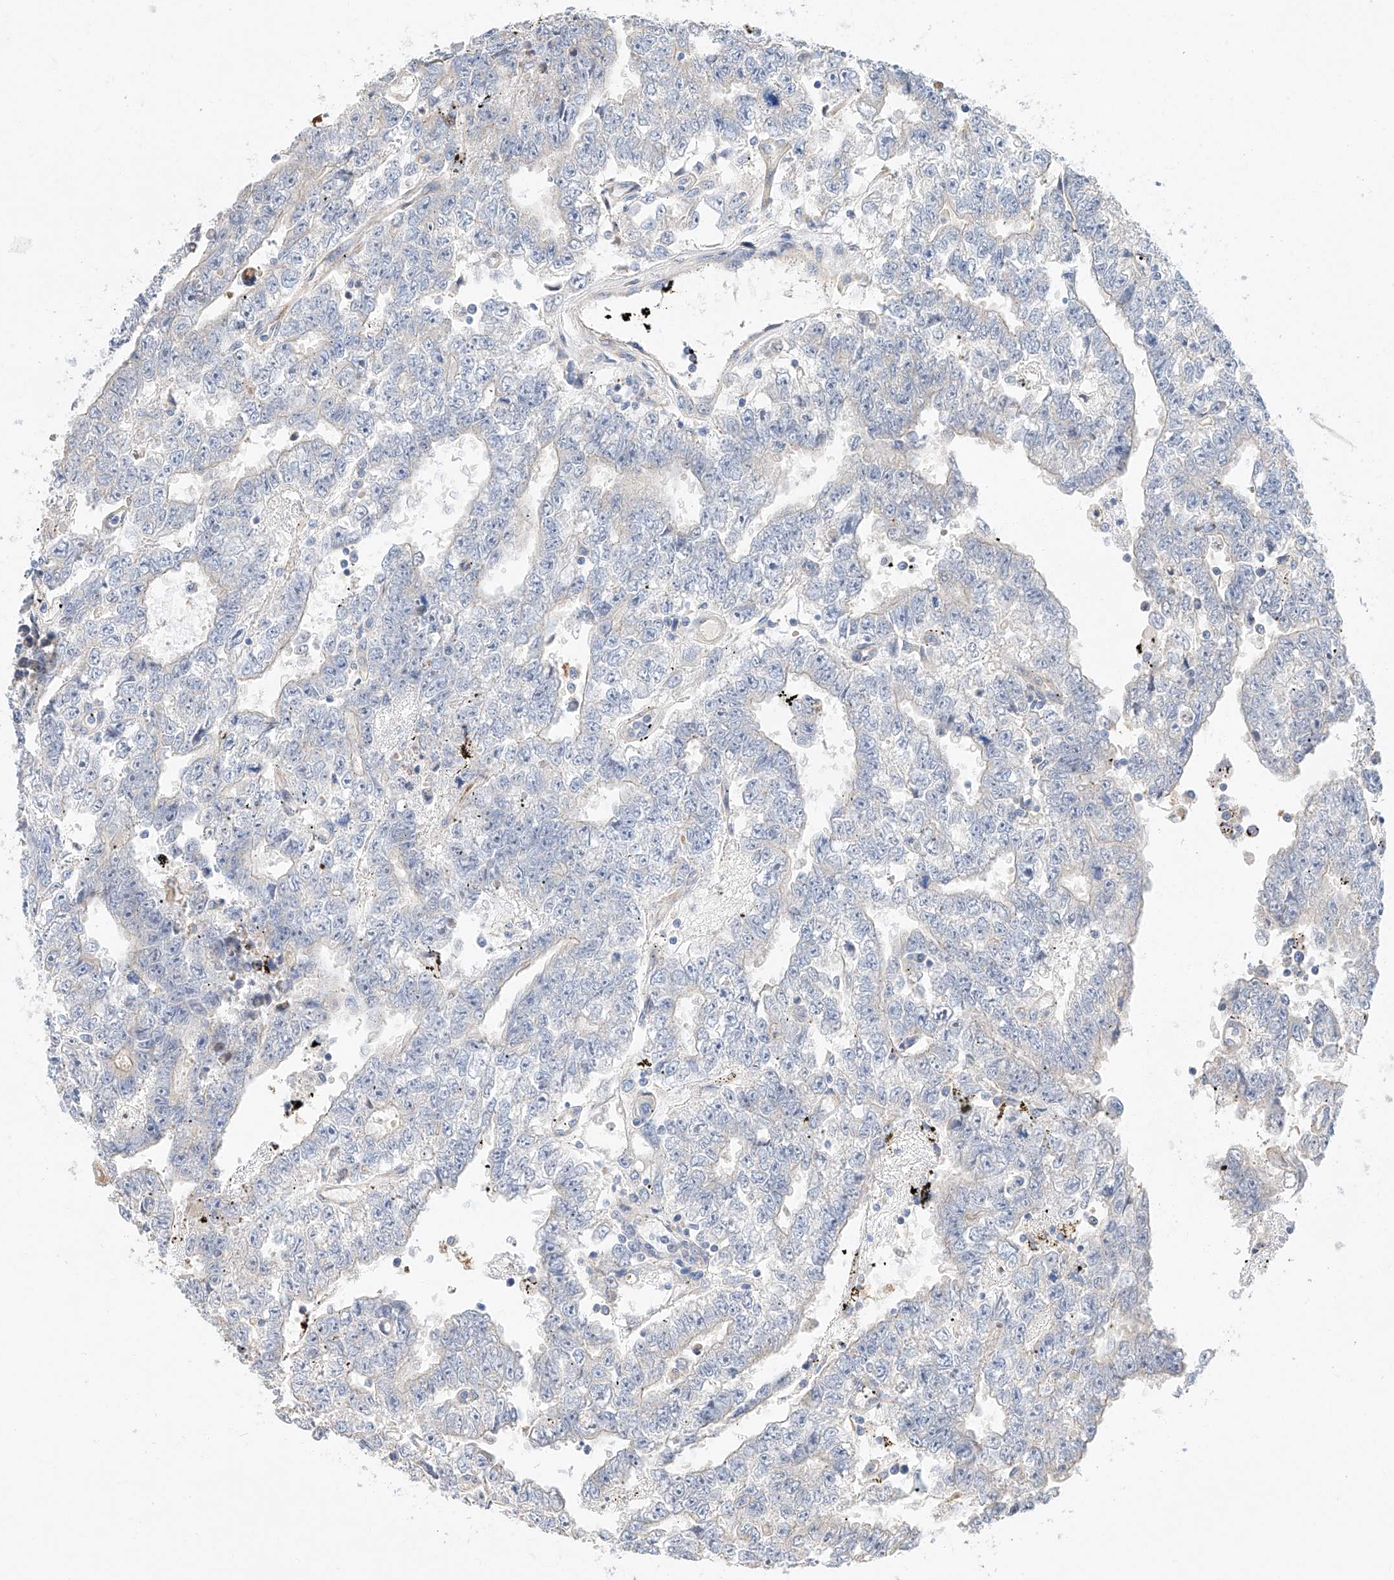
{"staining": {"intensity": "negative", "quantity": "none", "location": "none"}, "tissue": "testis cancer", "cell_type": "Tumor cells", "image_type": "cancer", "snomed": [{"axis": "morphology", "description": "Carcinoma, Embryonal, NOS"}, {"axis": "topography", "description": "Testis"}], "caption": "Immunohistochemical staining of human testis embryonal carcinoma shows no significant positivity in tumor cells.", "gene": "GLMN", "patient": {"sex": "male", "age": 25}}